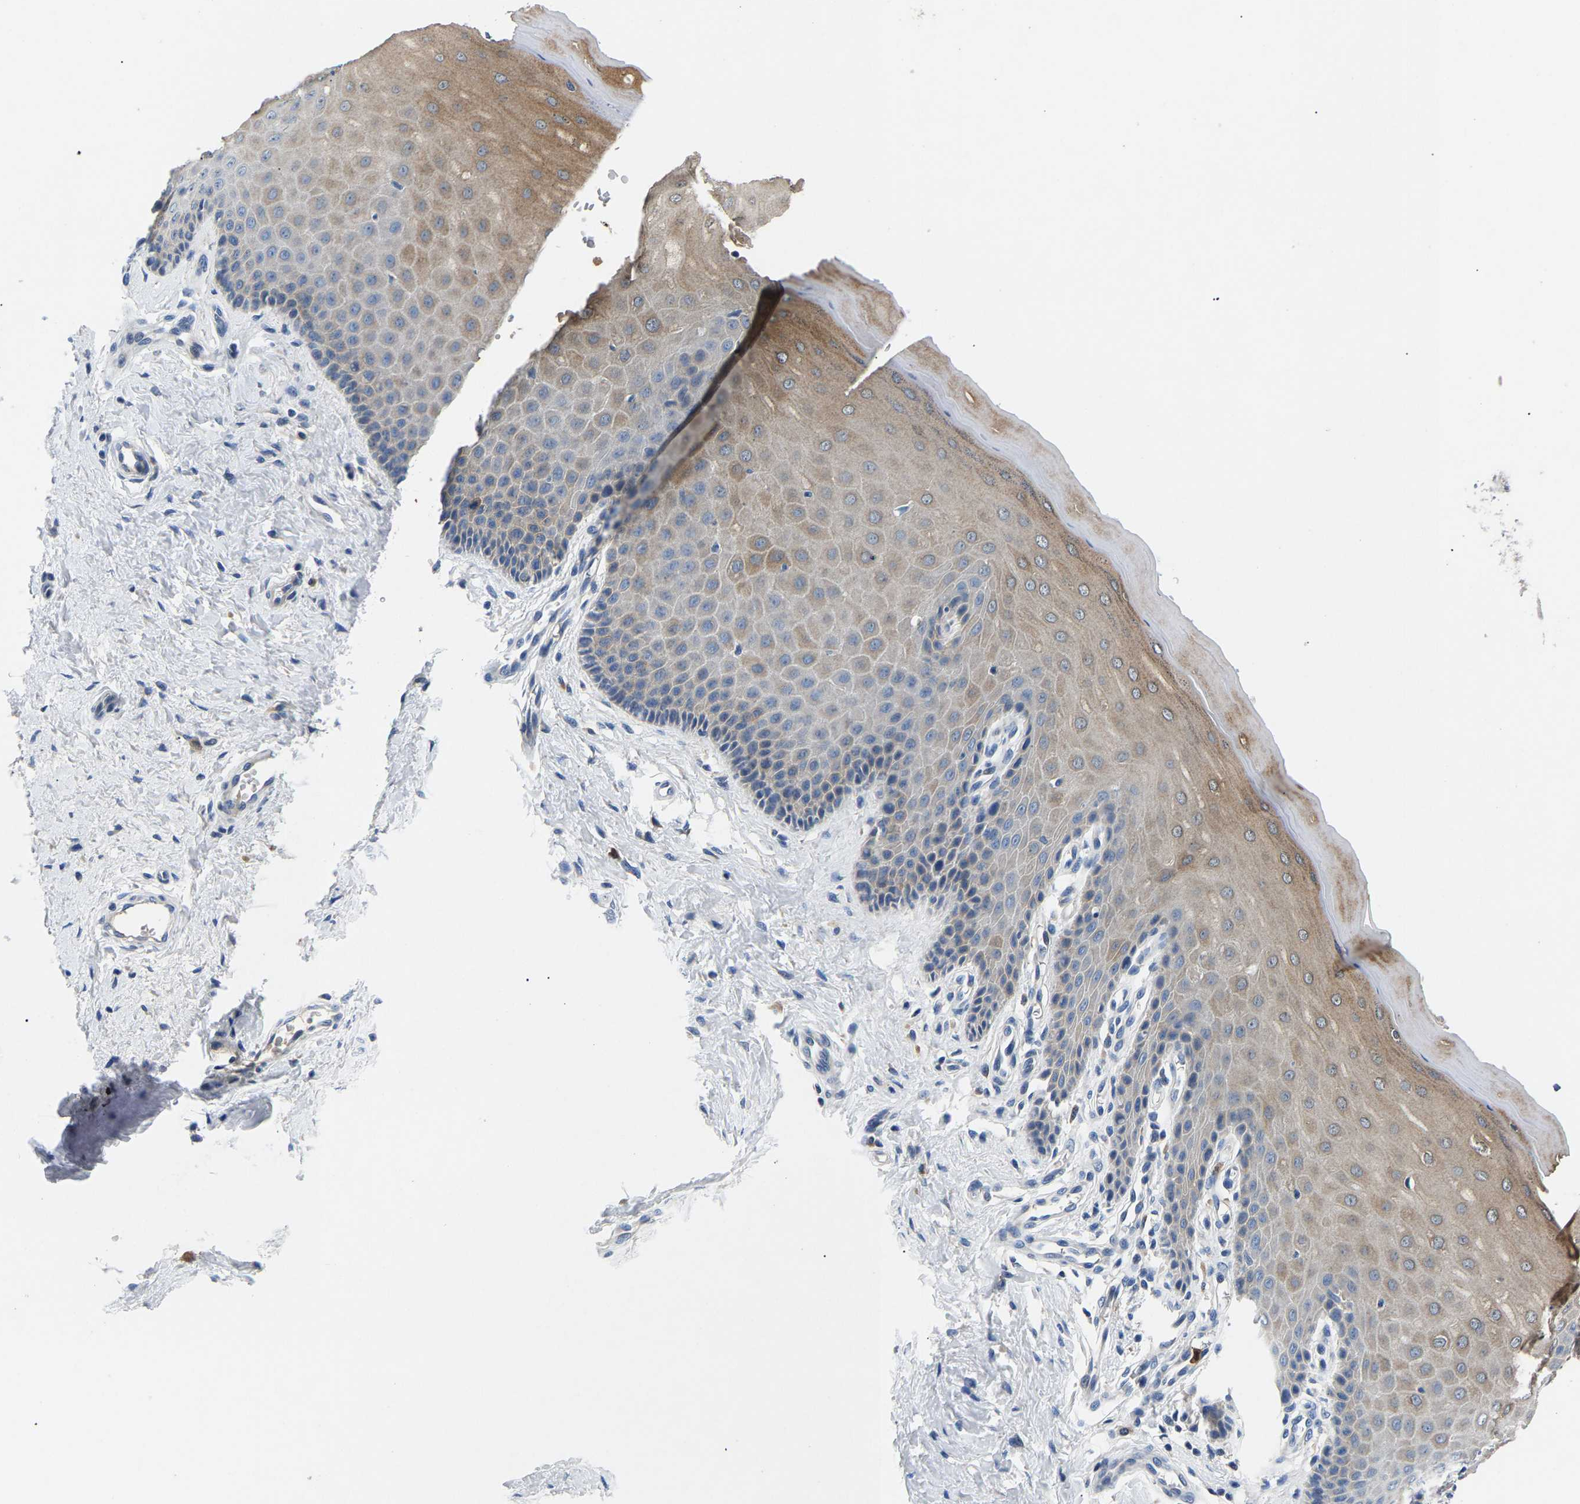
{"staining": {"intensity": "negative", "quantity": "none", "location": "none"}, "tissue": "cervix", "cell_type": "Glandular cells", "image_type": "normal", "snomed": [{"axis": "morphology", "description": "Normal tissue, NOS"}, {"axis": "topography", "description": "Cervix"}], "caption": "An IHC micrograph of benign cervix is shown. There is no staining in glandular cells of cervix.", "gene": "TOR1B", "patient": {"sex": "female", "age": 55}}